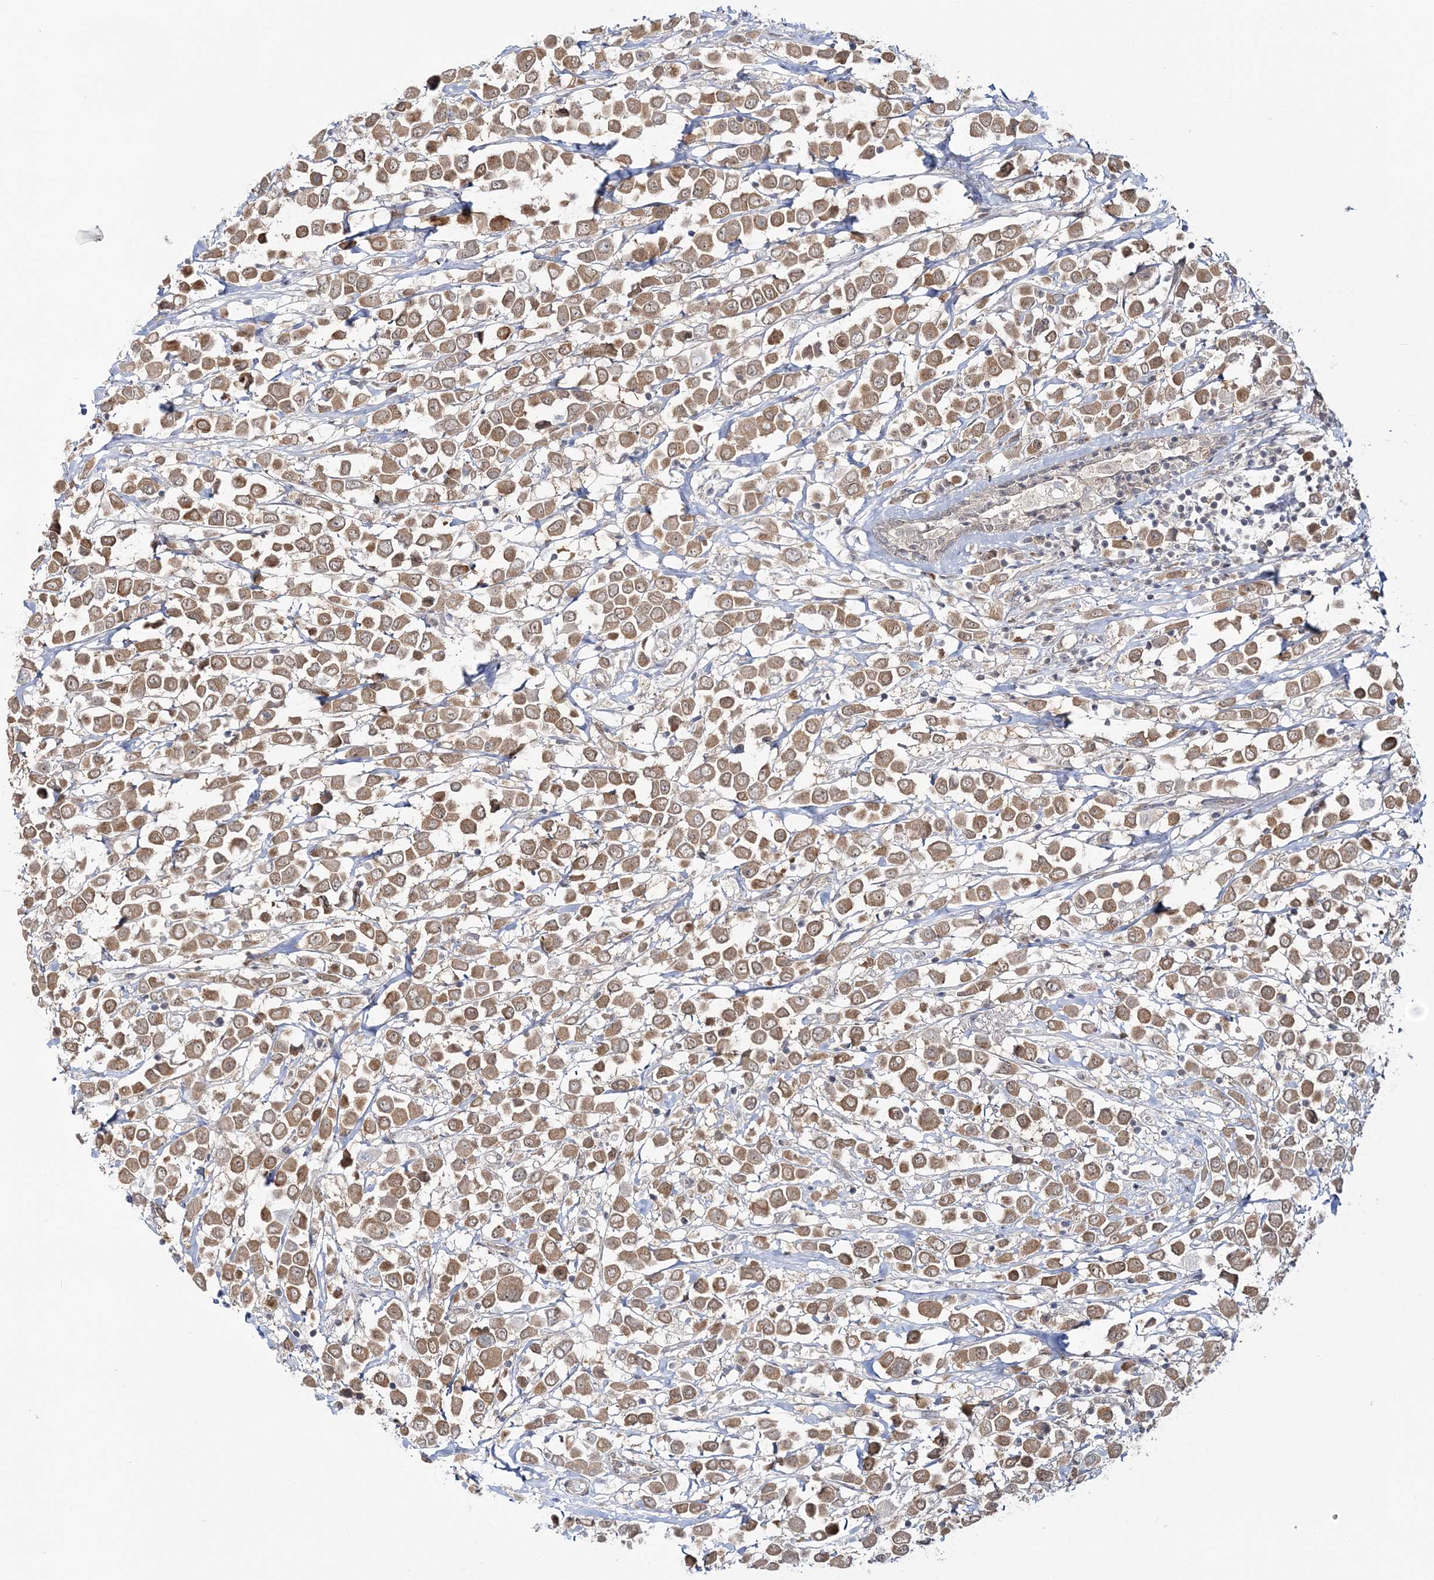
{"staining": {"intensity": "moderate", "quantity": ">75%", "location": "cytoplasmic/membranous"}, "tissue": "breast cancer", "cell_type": "Tumor cells", "image_type": "cancer", "snomed": [{"axis": "morphology", "description": "Duct carcinoma"}, {"axis": "topography", "description": "Breast"}], "caption": "Breast cancer (infiltrating ductal carcinoma) was stained to show a protein in brown. There is medium levels of moderate cytoplasmic/membranous staining in approximately >75% of tumor cells.", "gene": "ZFAND6", "patient": {"sex": "female", "age": 61}}